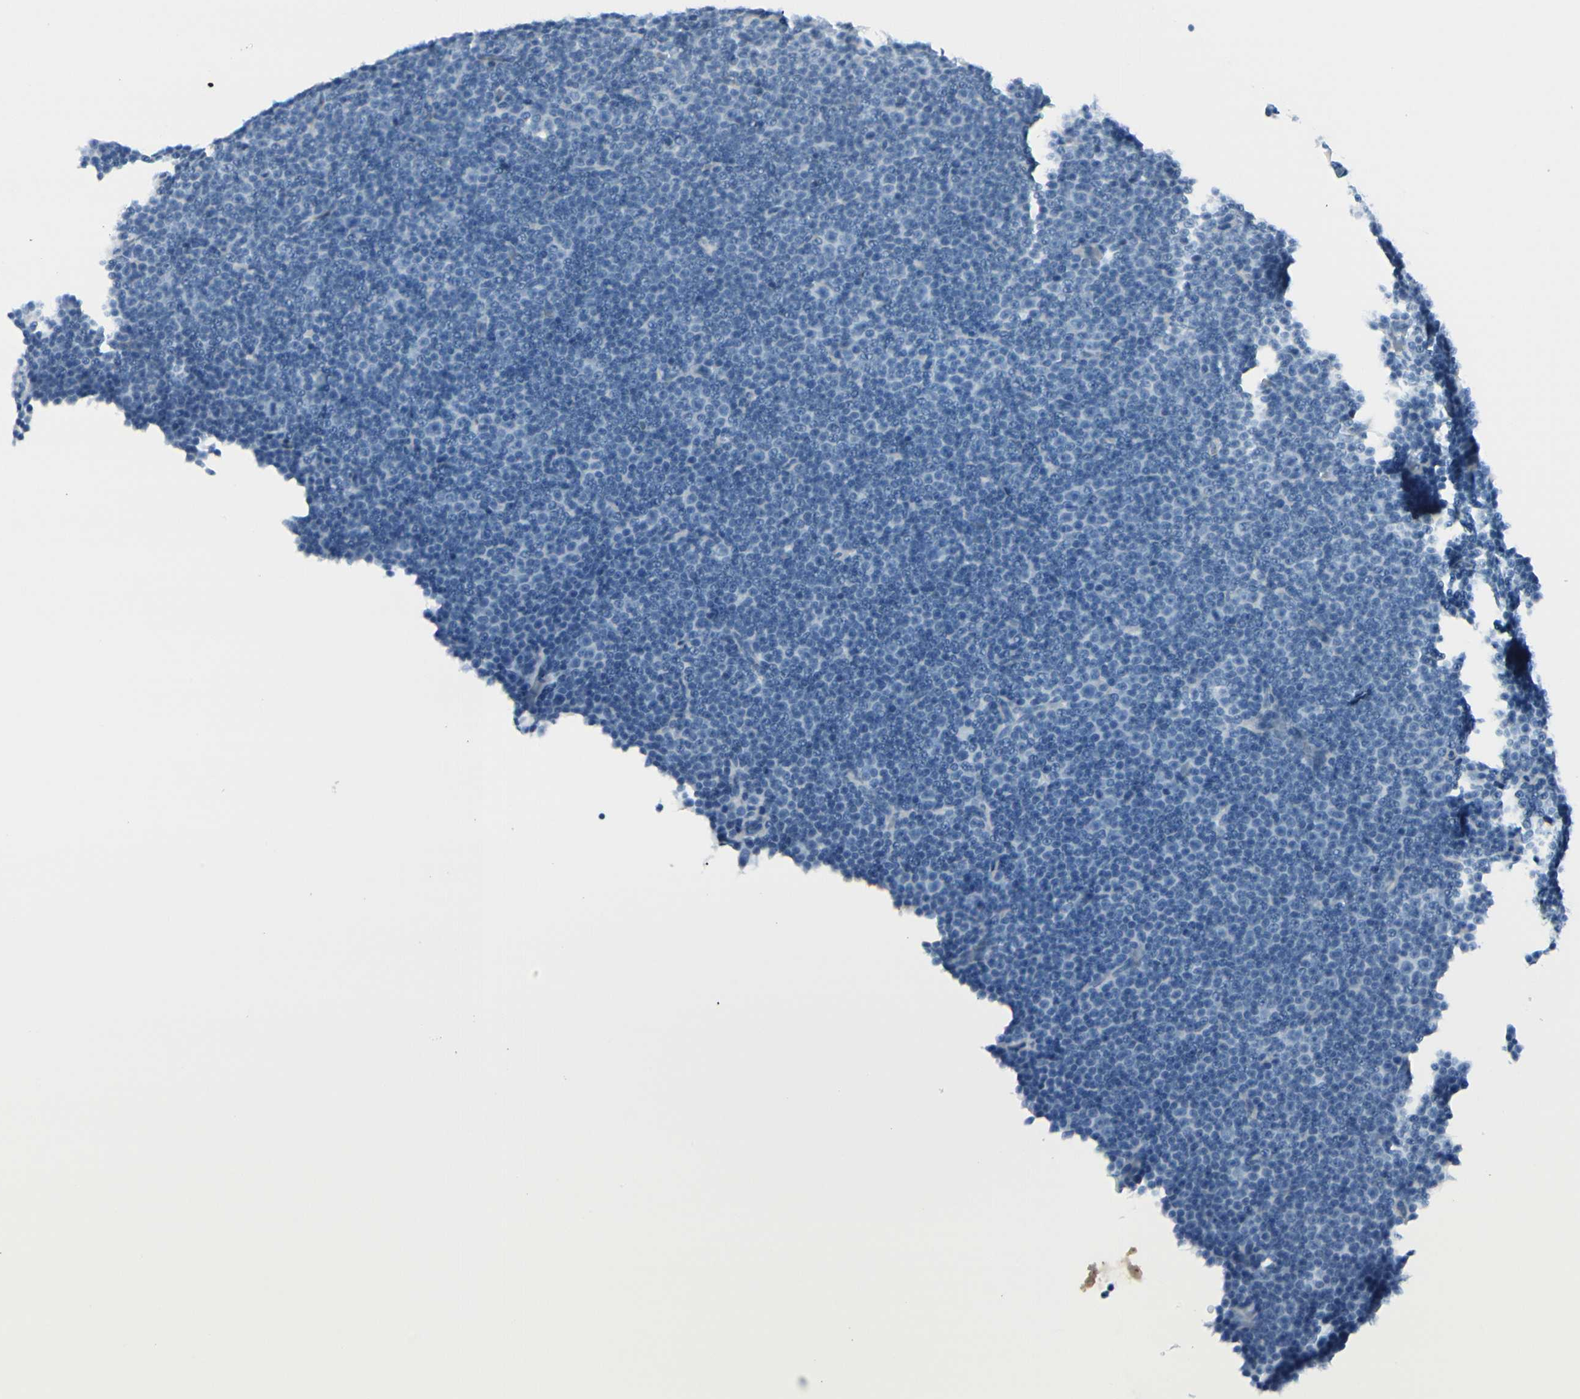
{"staining": {"intensity": "negative", "quantity": "none", "location": "none"}, "tissue": "lymphoma", "cell_type": "Tumor cells", "image_type": "cancer", "snomed": [{"axis": "morphology", "description": "Malignant lymphoma, non-Hodgkin's type, Low grade"}, {"axis": "topography", "description": "Lymph node"}], "caption": "Malignant lymphoma, non-Hodgkin's type (low-grade) stained for a protein using IHC reveals no positivity tumor cells.", "gene": "CDHR5", "patient": {"sex": "female", "age": 67}}